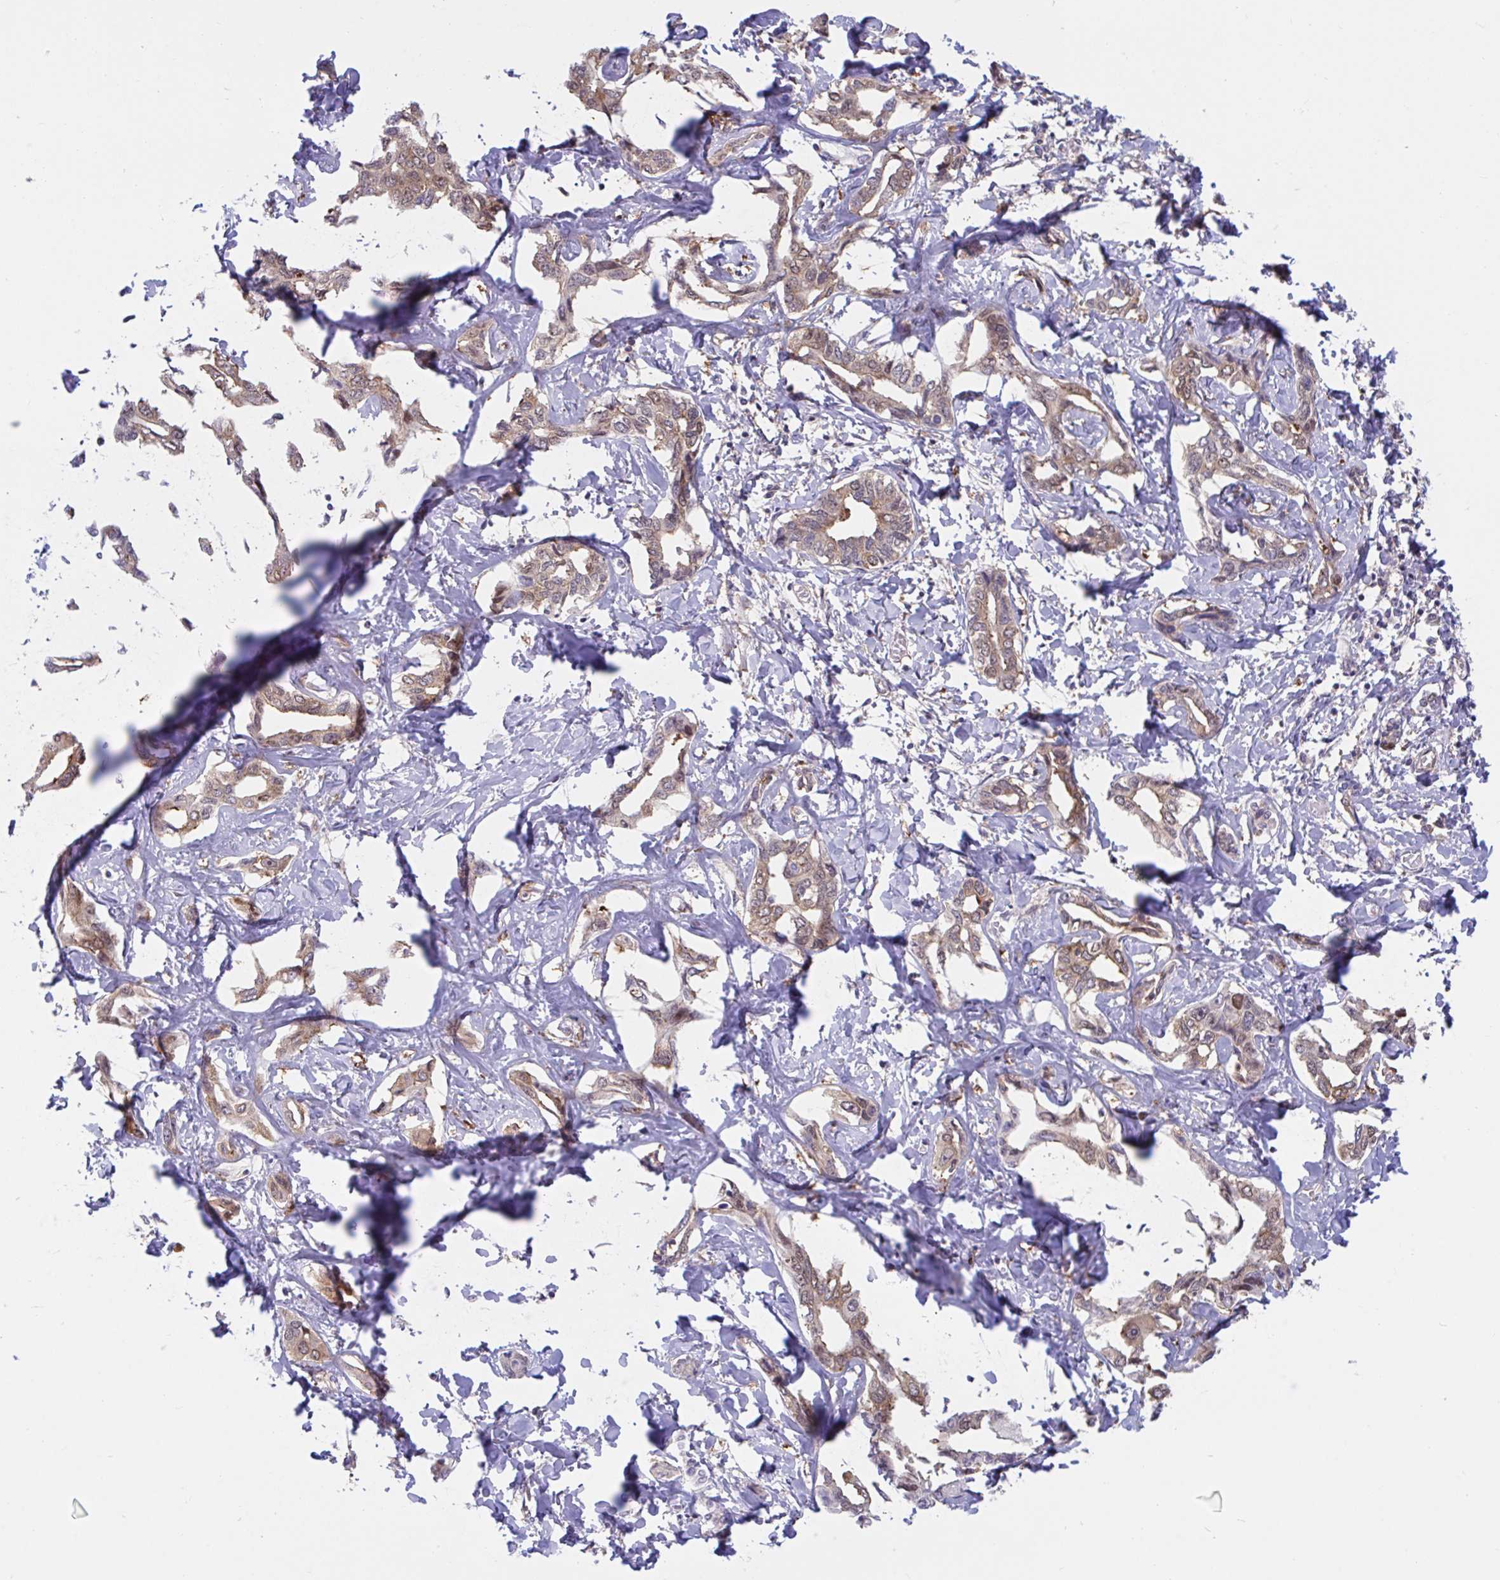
{"staining": {"intensity": "moderate", "quantity": ">75%", "location": "cytoplasmic/membranous,nuclear"}, "tissue": "liver cancer", "cell_type": "Tumor cells", "image_type": "cancer", "snomed": [{"axis": "morphology", "description": "Cholangiocarcinoma"}, {"axis": "topography", "description": "Liver"}], "caption": "Protein expression analysis of human liver cancer reveals moderate cytoplasmic/membranous and nuclear expression in about >75% of tumor cells. The protein of interest is stained brown, and the nuclei are stained in blue (DAB (3,3'-diaminobenzidine) IHC with brightfield microscopy, high magnification).", "gene": "LMNTD2", "patient": {"sex": "male", "age": 59}}